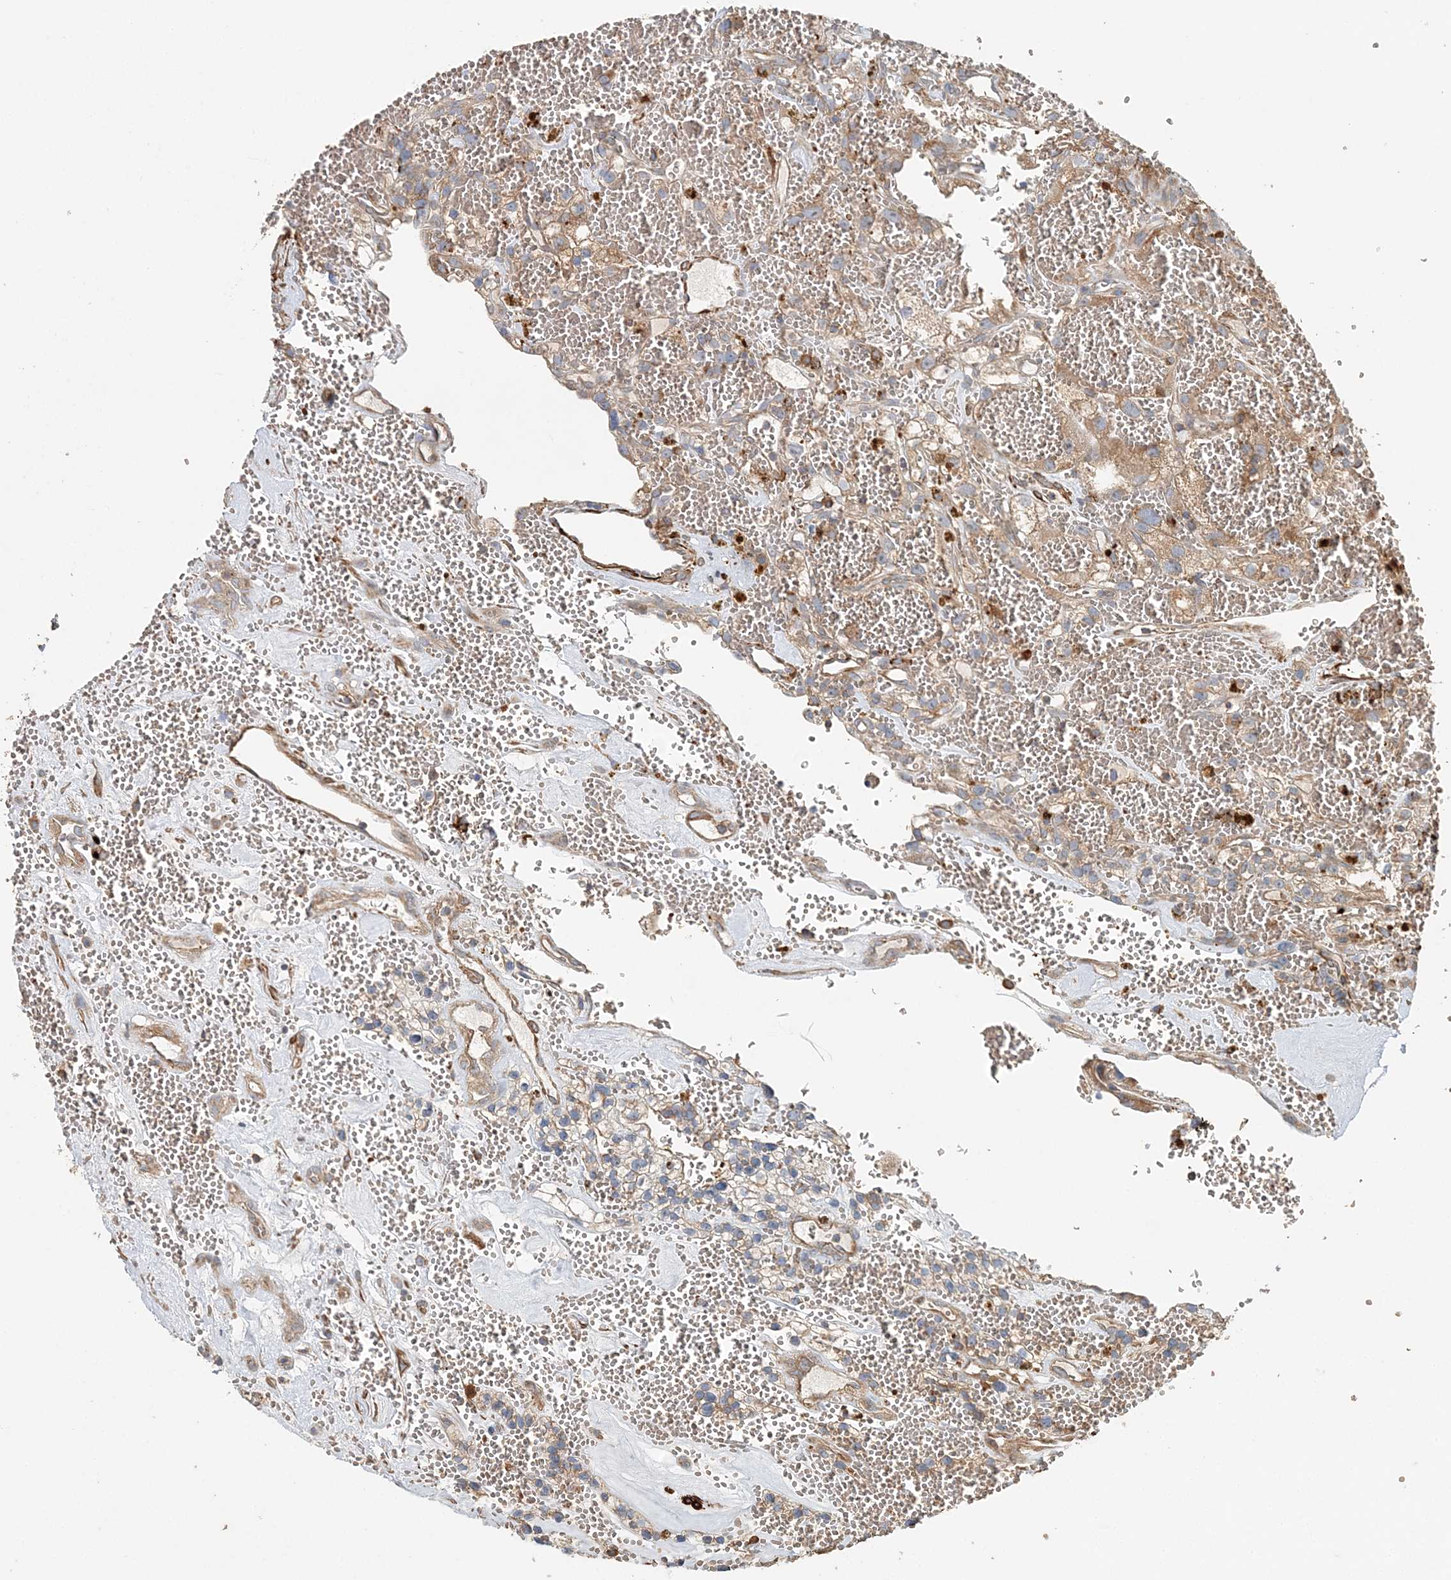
{"staining": {"intensity": "moderate", "quantity": ">75%", "location": "cytoplasmic/membranous"}, "tissue": "renal cancer", "cell_type": "Tumor cells", "image_type": "cancer", "snomed": [{"axis": "morphology", "description": "Adenocarcinoma, NOS"}, {"axis": "topography", "description": "Kidney"}], "caption": "A medium amount of moderate cytoplasmic/membranous expression is seen in about >75% of tumor cells in renal cancer tissue.", "gene": "TTI1", "patient": {"sex": "female", "age": 57}}